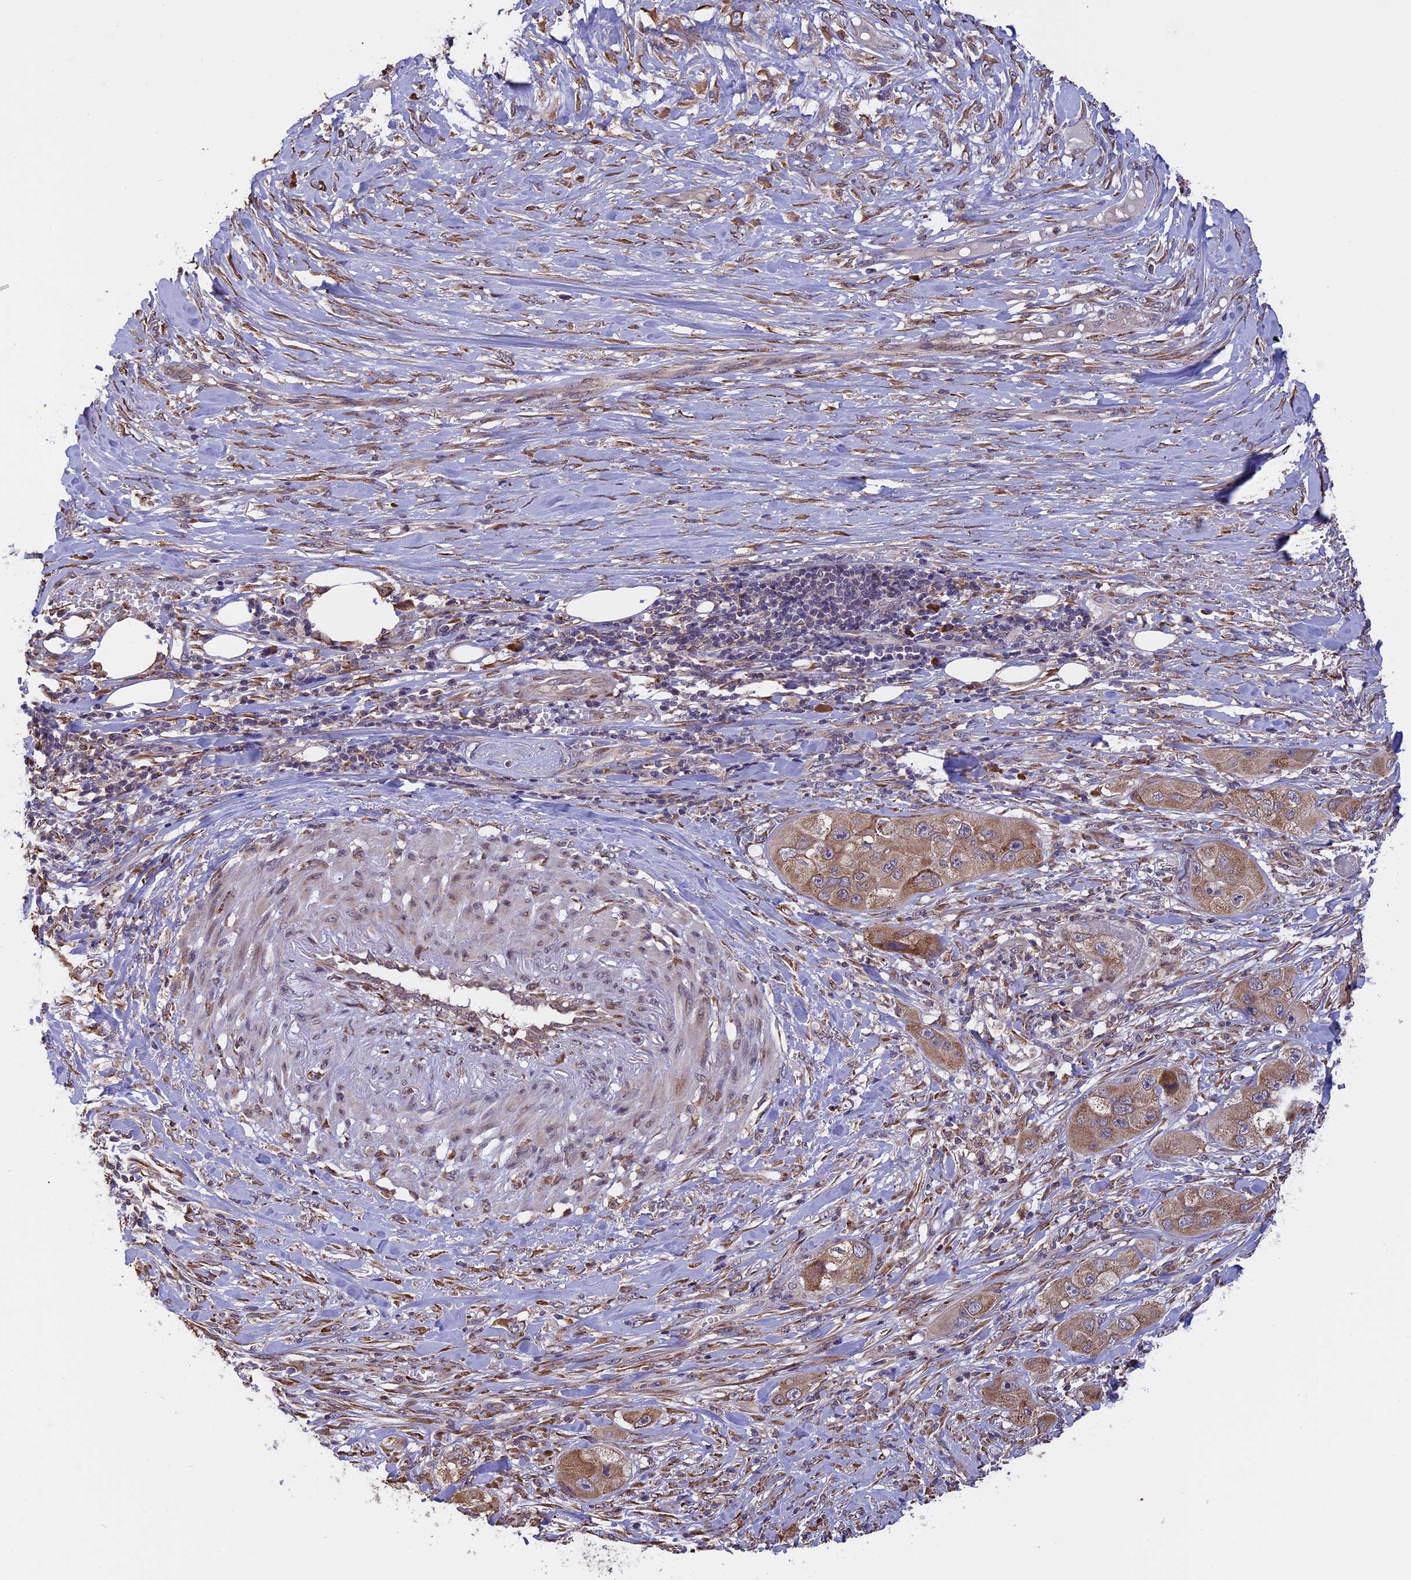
{"staining": {"intensity": "moderate", "quantity": ">75%", "location": "cytoplasmic/membranous"}, "tissue": "skin cancer", "cell_type": "Tumor cells", "image_type": "cancer", "snomed": [{"axis": "morphology", "description": "Squamous cell carcinoma, NOS"}, {"axis": "topography", "description": "Skin"}, {"axis": "topography", "description": "Subcutis"}], "caption": "Moderate cytoplasmic/membranous positivity for a protein is seen in approximately >75% of tumor cells of skin cancer (squamous cell carcinoma) using immunohistochemistry (IHC).", "gene": "DMRTA2", "patient": {"sex": "male", "age": 73}}